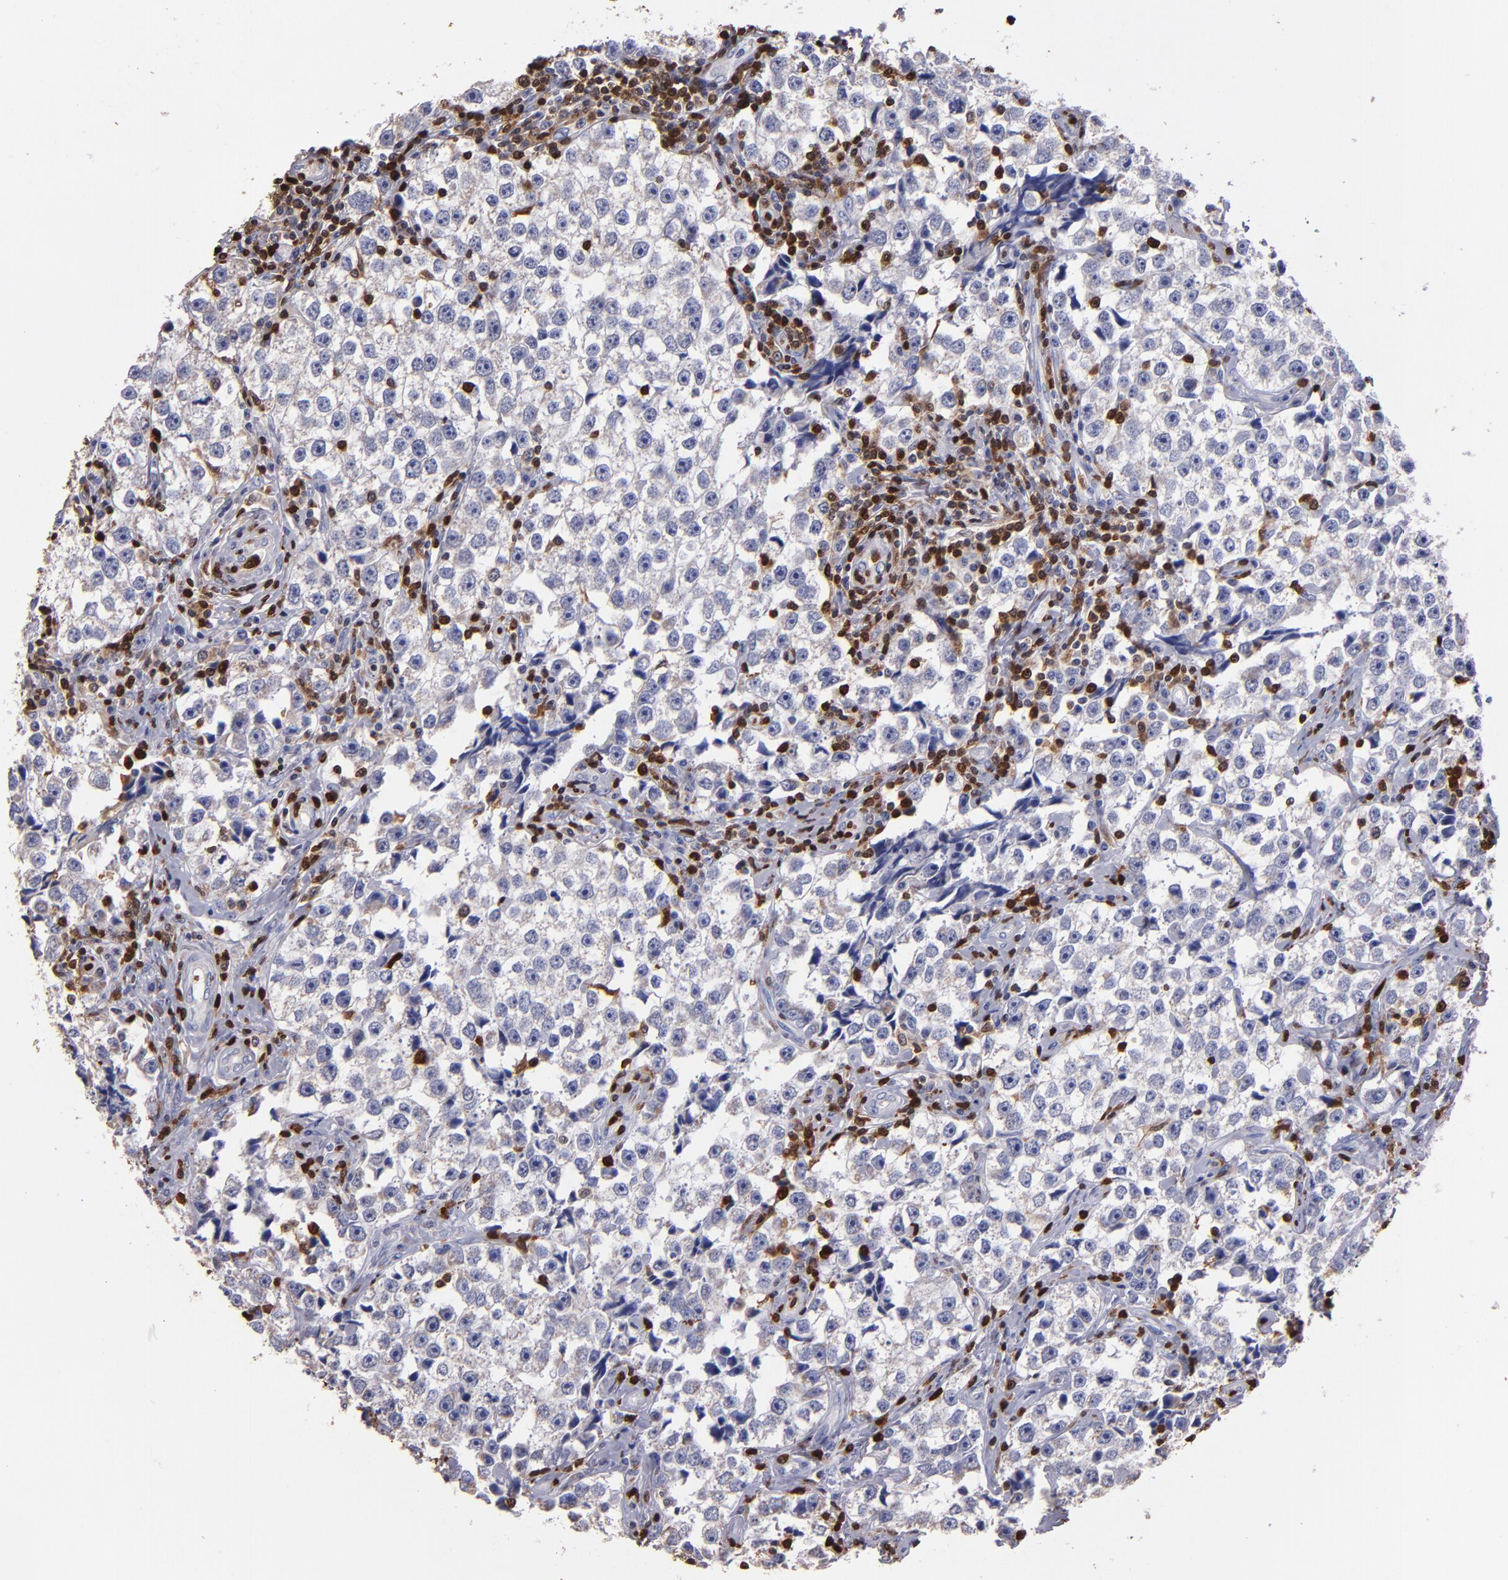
{"staining": {"intensity": "negative", "quantity": "none", "location": "none"}, "tissue": "testis cancer", "cell_type": "Tumor cells", "image_type": "cancer", "snomed": [{"axis": "morphology", "description": "Seminoma, NOS"}, {"axis": "topography", "description": "Testis"}], "caption": "A histopathology image of human testis seminoma is negative for staining in tumor cells.", "gene": "S100A4", "patient": {"sex": "male", "age": 32}}